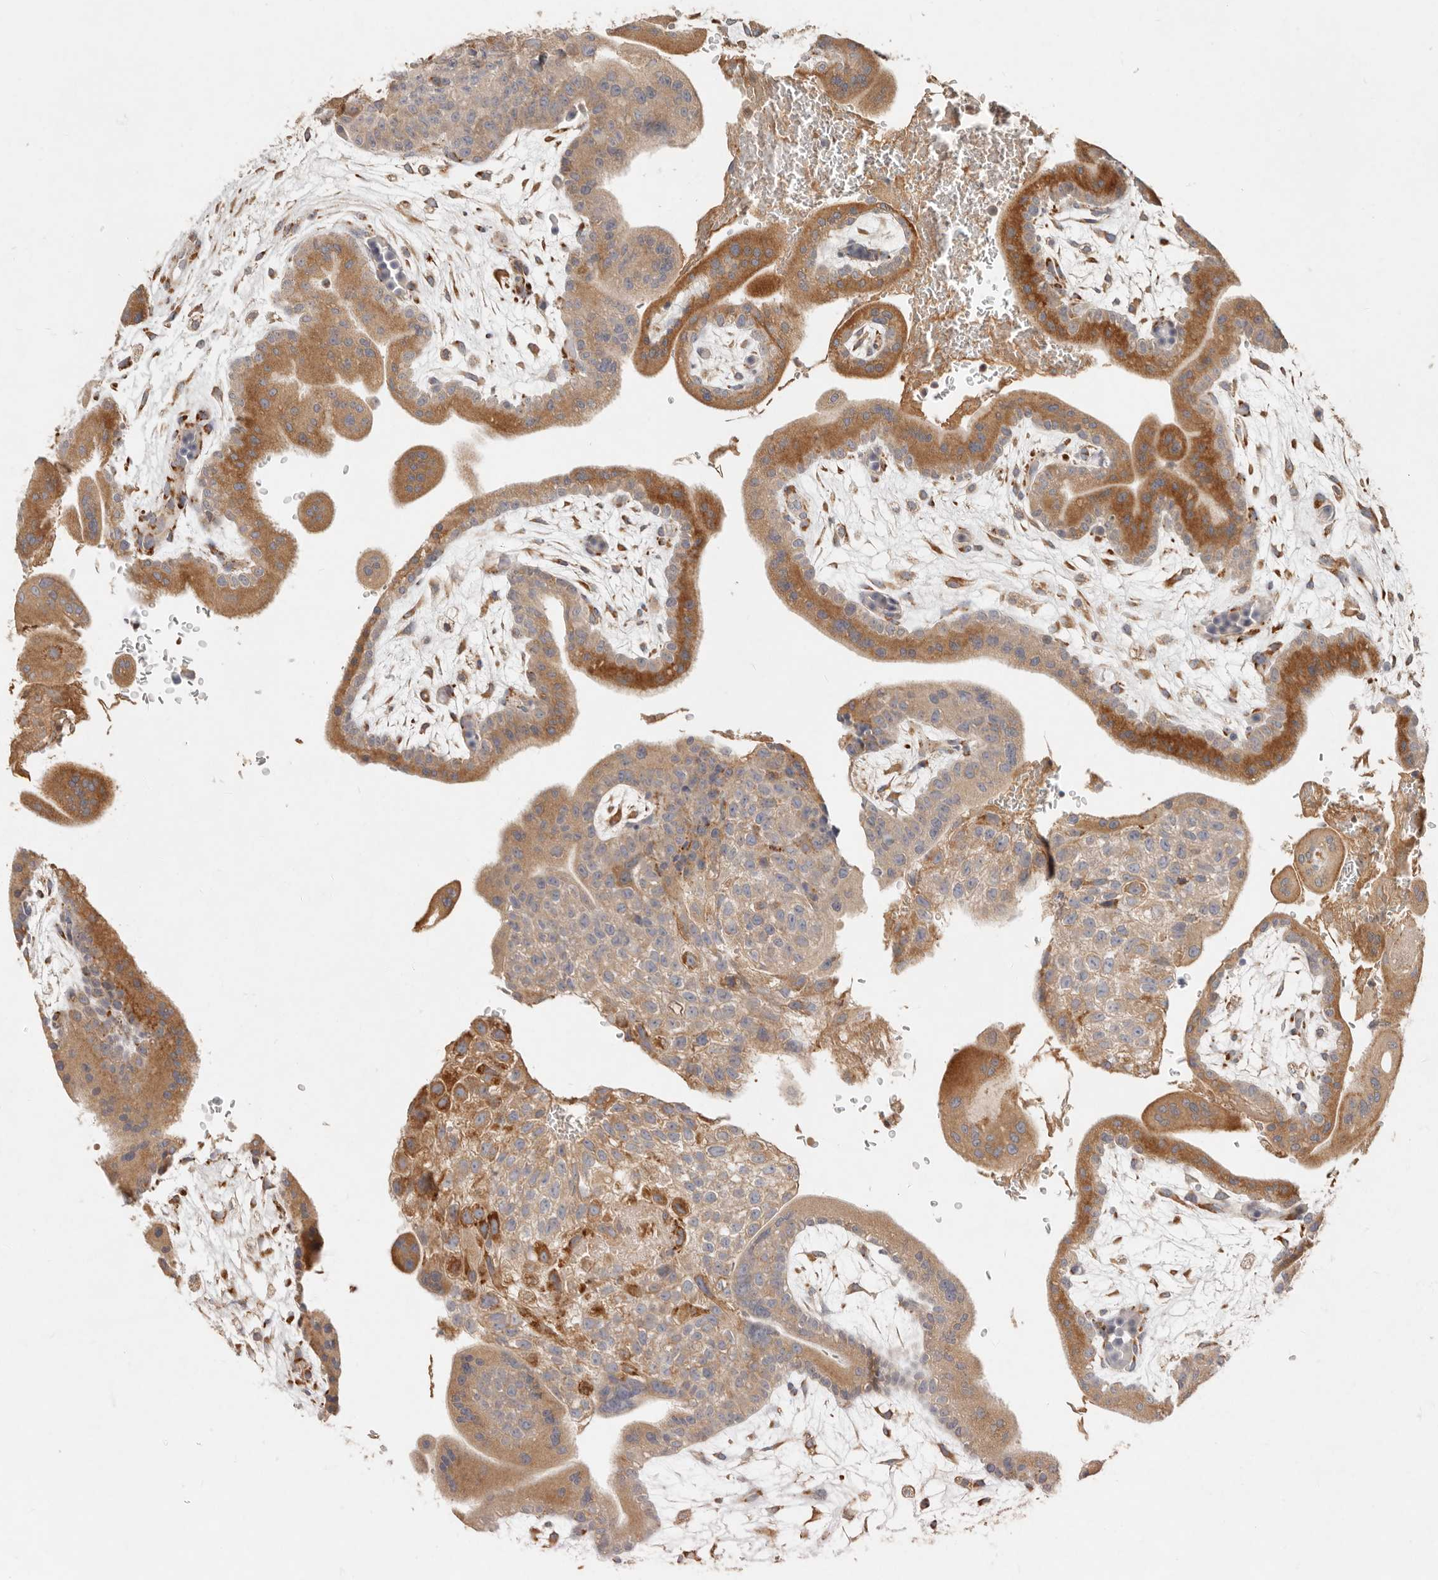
{"staining": {"intensity": "moderate", "quantity": ">75%", "location": "cytoplasmic/membranous"}, "tissue": "placenta", "cell_type": "Trophoblastic cells", "image_type": "normal", "snomed": [{"axis": "morphology", "description": "Normal tissue, NOS"}, {"axis": "topography", "description": "Placenta"}], "caption": "Placenta stained with immunohistochemistry (IHC) exhibits moderate cytoplasmic/membranous positivity in about >75% of trophoblastic cells.", "gene": "ARHGEF10L", "patient": {"sex": "female", "age": 35}}